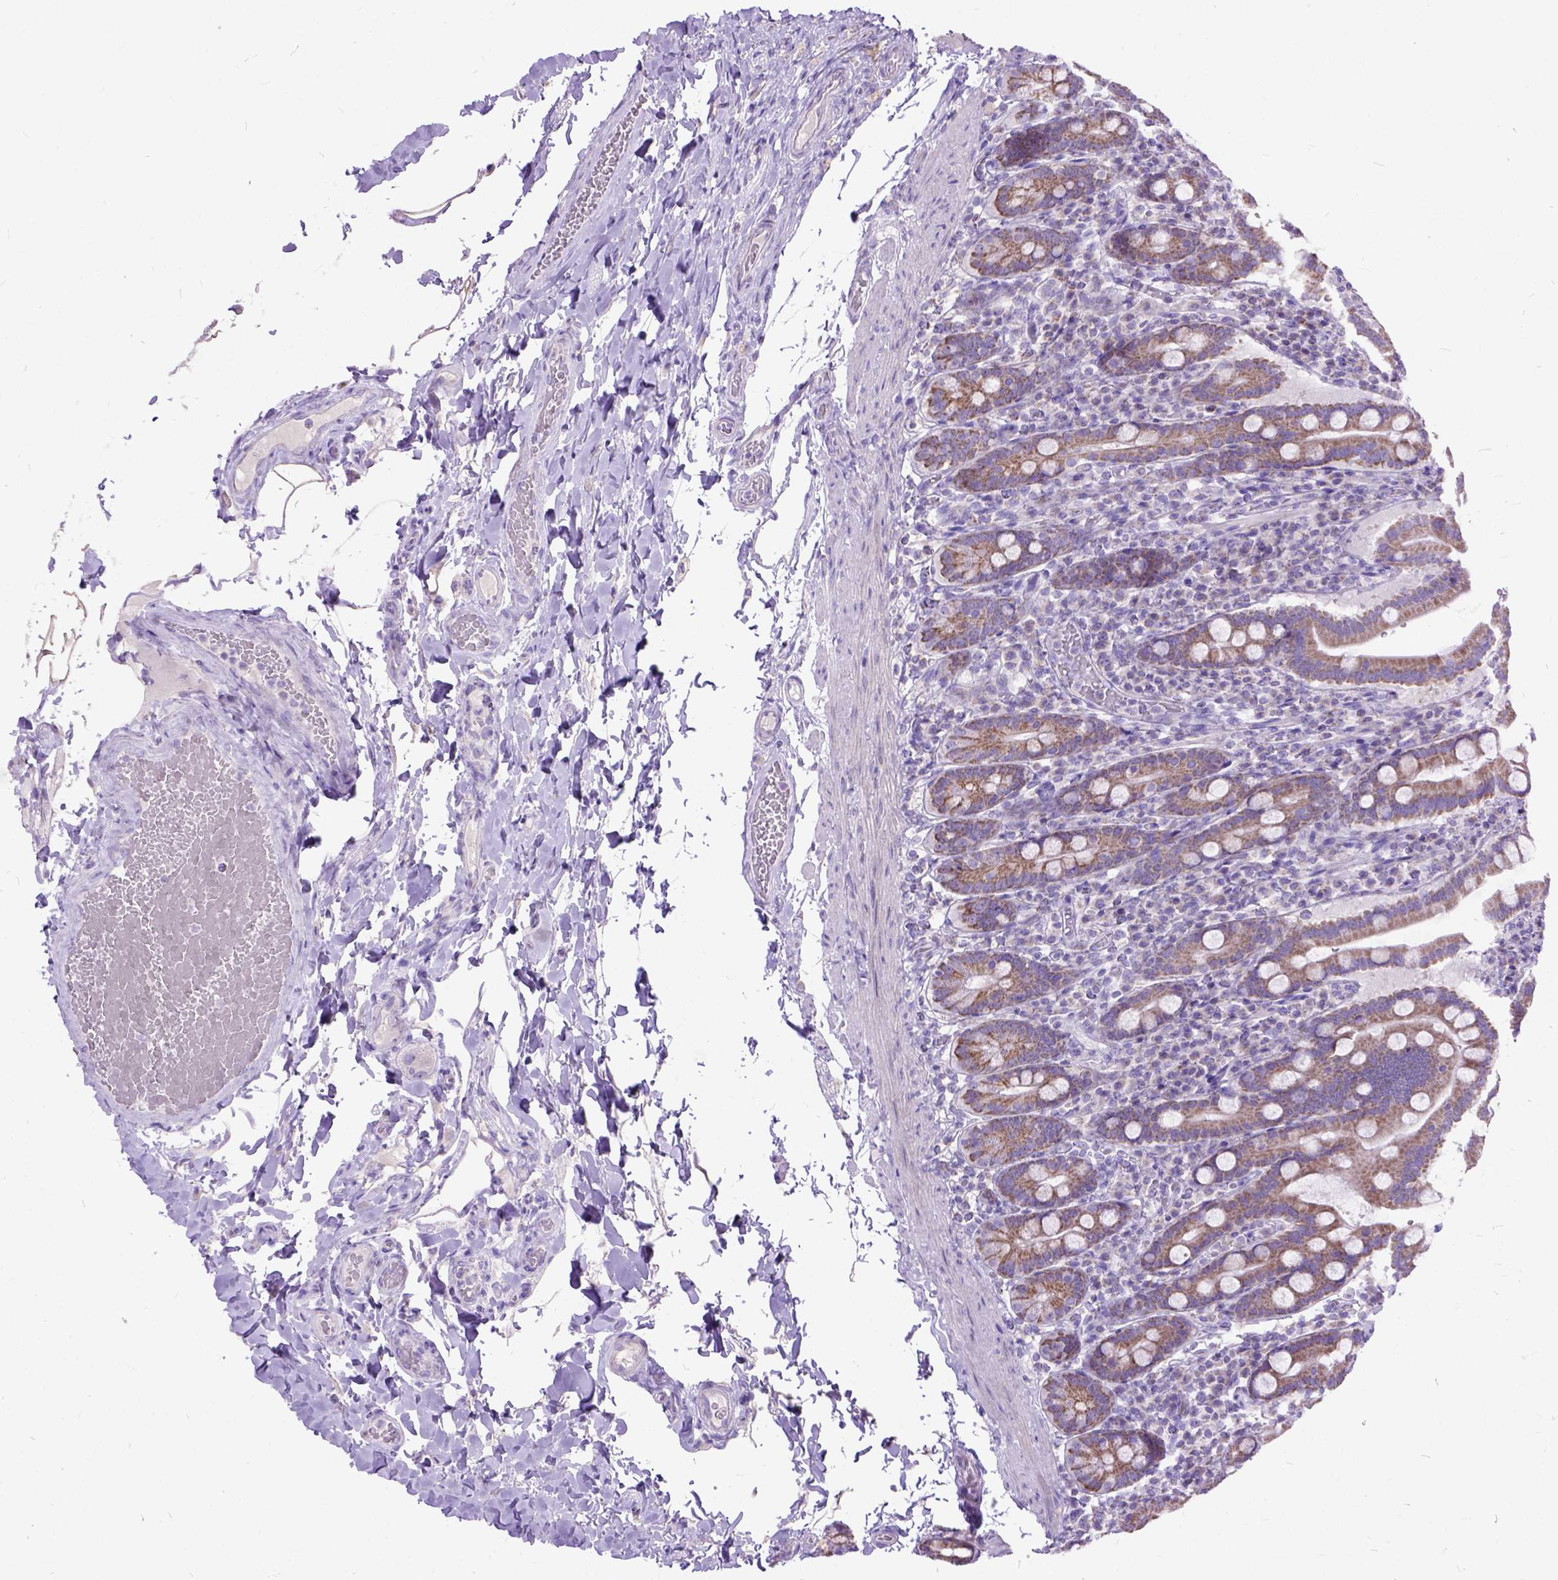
{"staining": {"intensity": "weak", "quantity": ">75%", "location": "cytoplasmic/membranous"}, "tissue": "small intestine", "cell_type": "Glandular cells", "image_type": "normal", "snomed": [{"axis": "morphology", "description": "Normal tissue, NOS"}, {"axis": "topography", "description": "Small intestine"}], "caption": "The immunohistochemical stain labels weak cytoplasmic/membranous expression in glandular cells of unremarkable small intestine.", "gene": "CTAG2", "patient": {"sex": "male", "age": 26}}